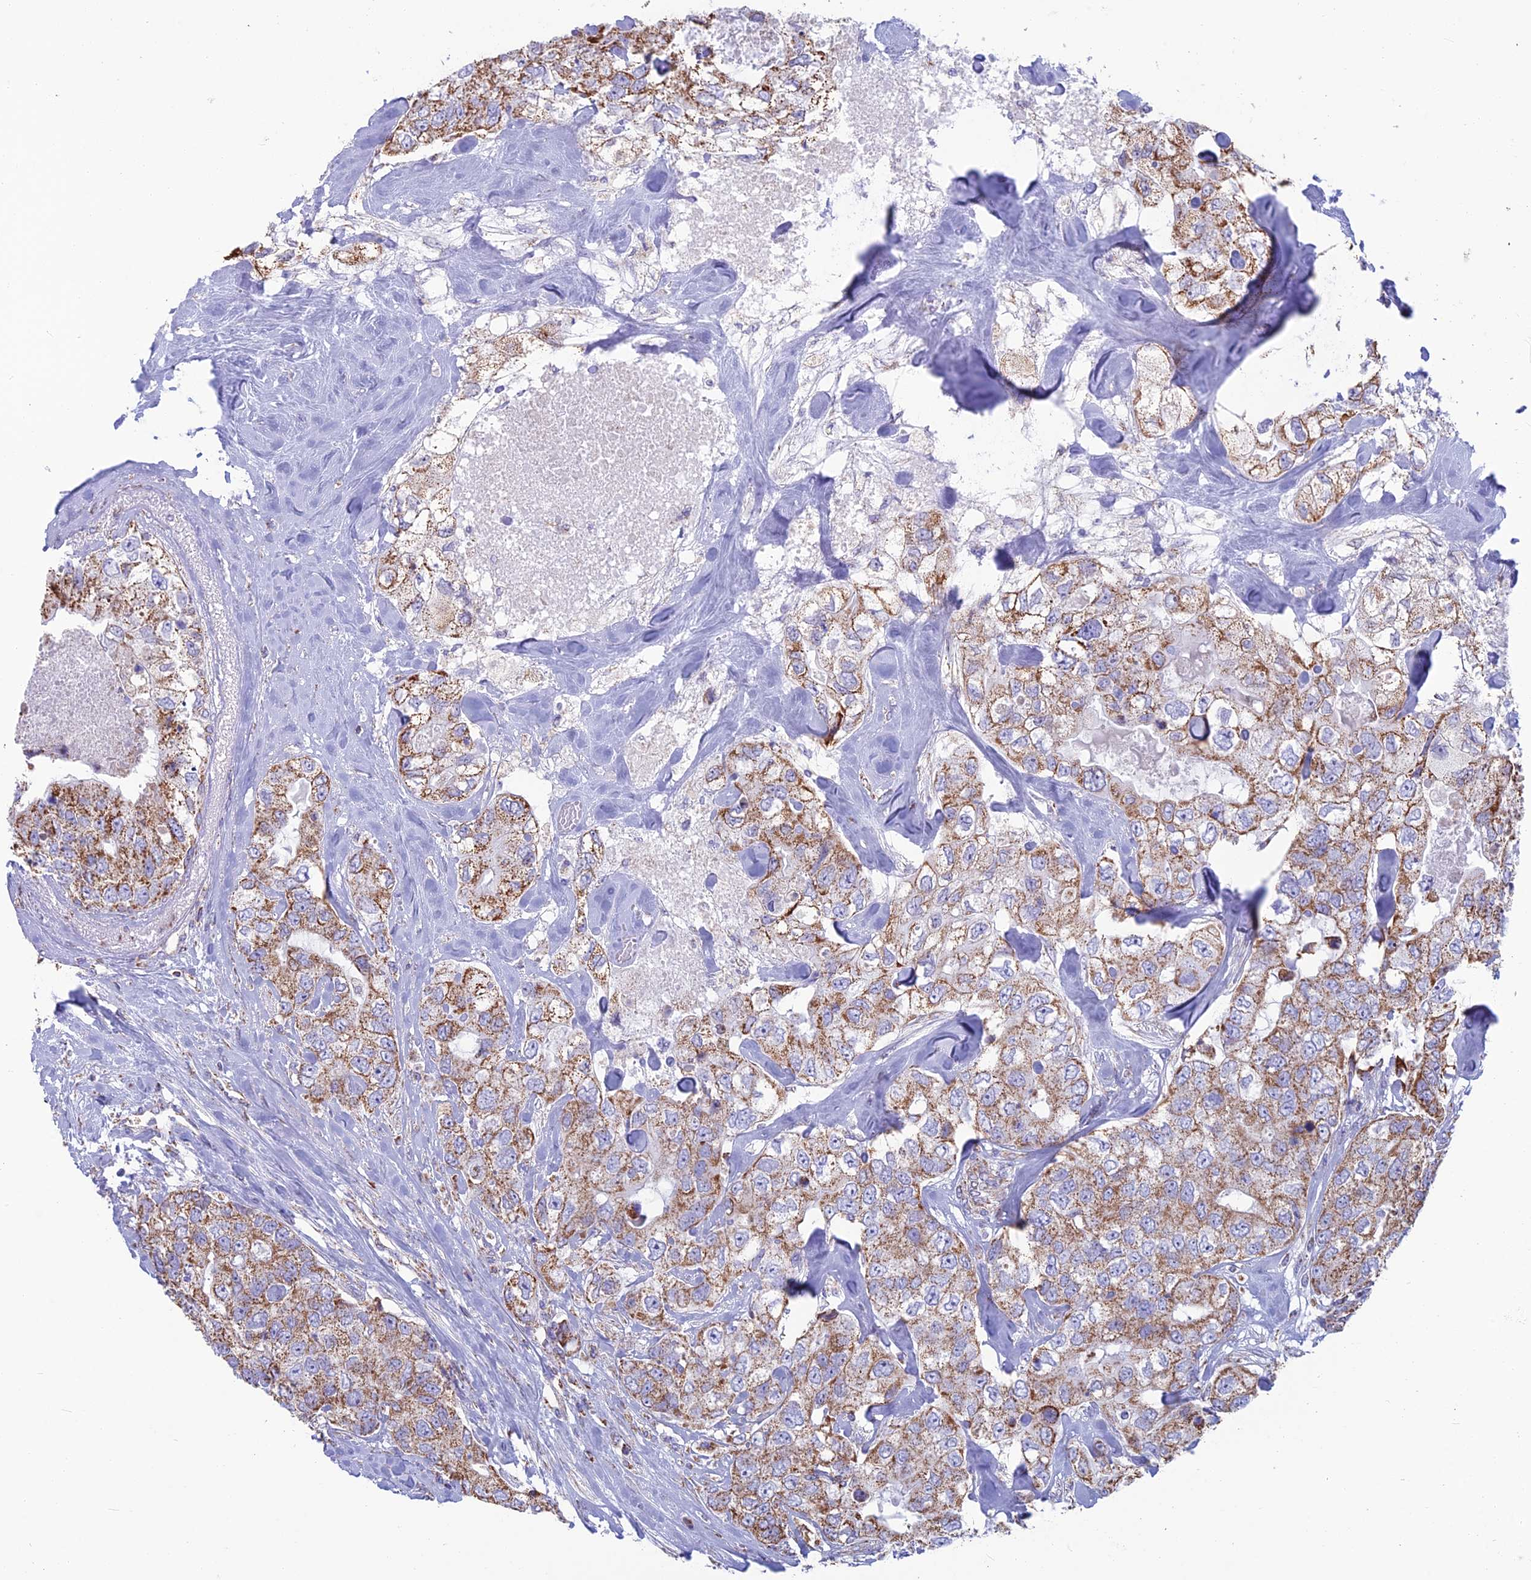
{"staining": {"intensity": "moderate", "quantity": ">75%", "location": "cytoplasmic/membranous"}, "tissue": "breast cancer", "cell_type": "Tumor cells", "image_type": "cancer", "snomed": [{"axis": "morphology", "description": "Duct carcinoma"}, {"axis": "topography", "description": "Breast"}], "caption": "Tumor cells show moderate cytoplasmic/membranous positivity in about >75% of cells in breast cancer.", "gene": "CS", "patient": {"sex": "female", "age": 62}}